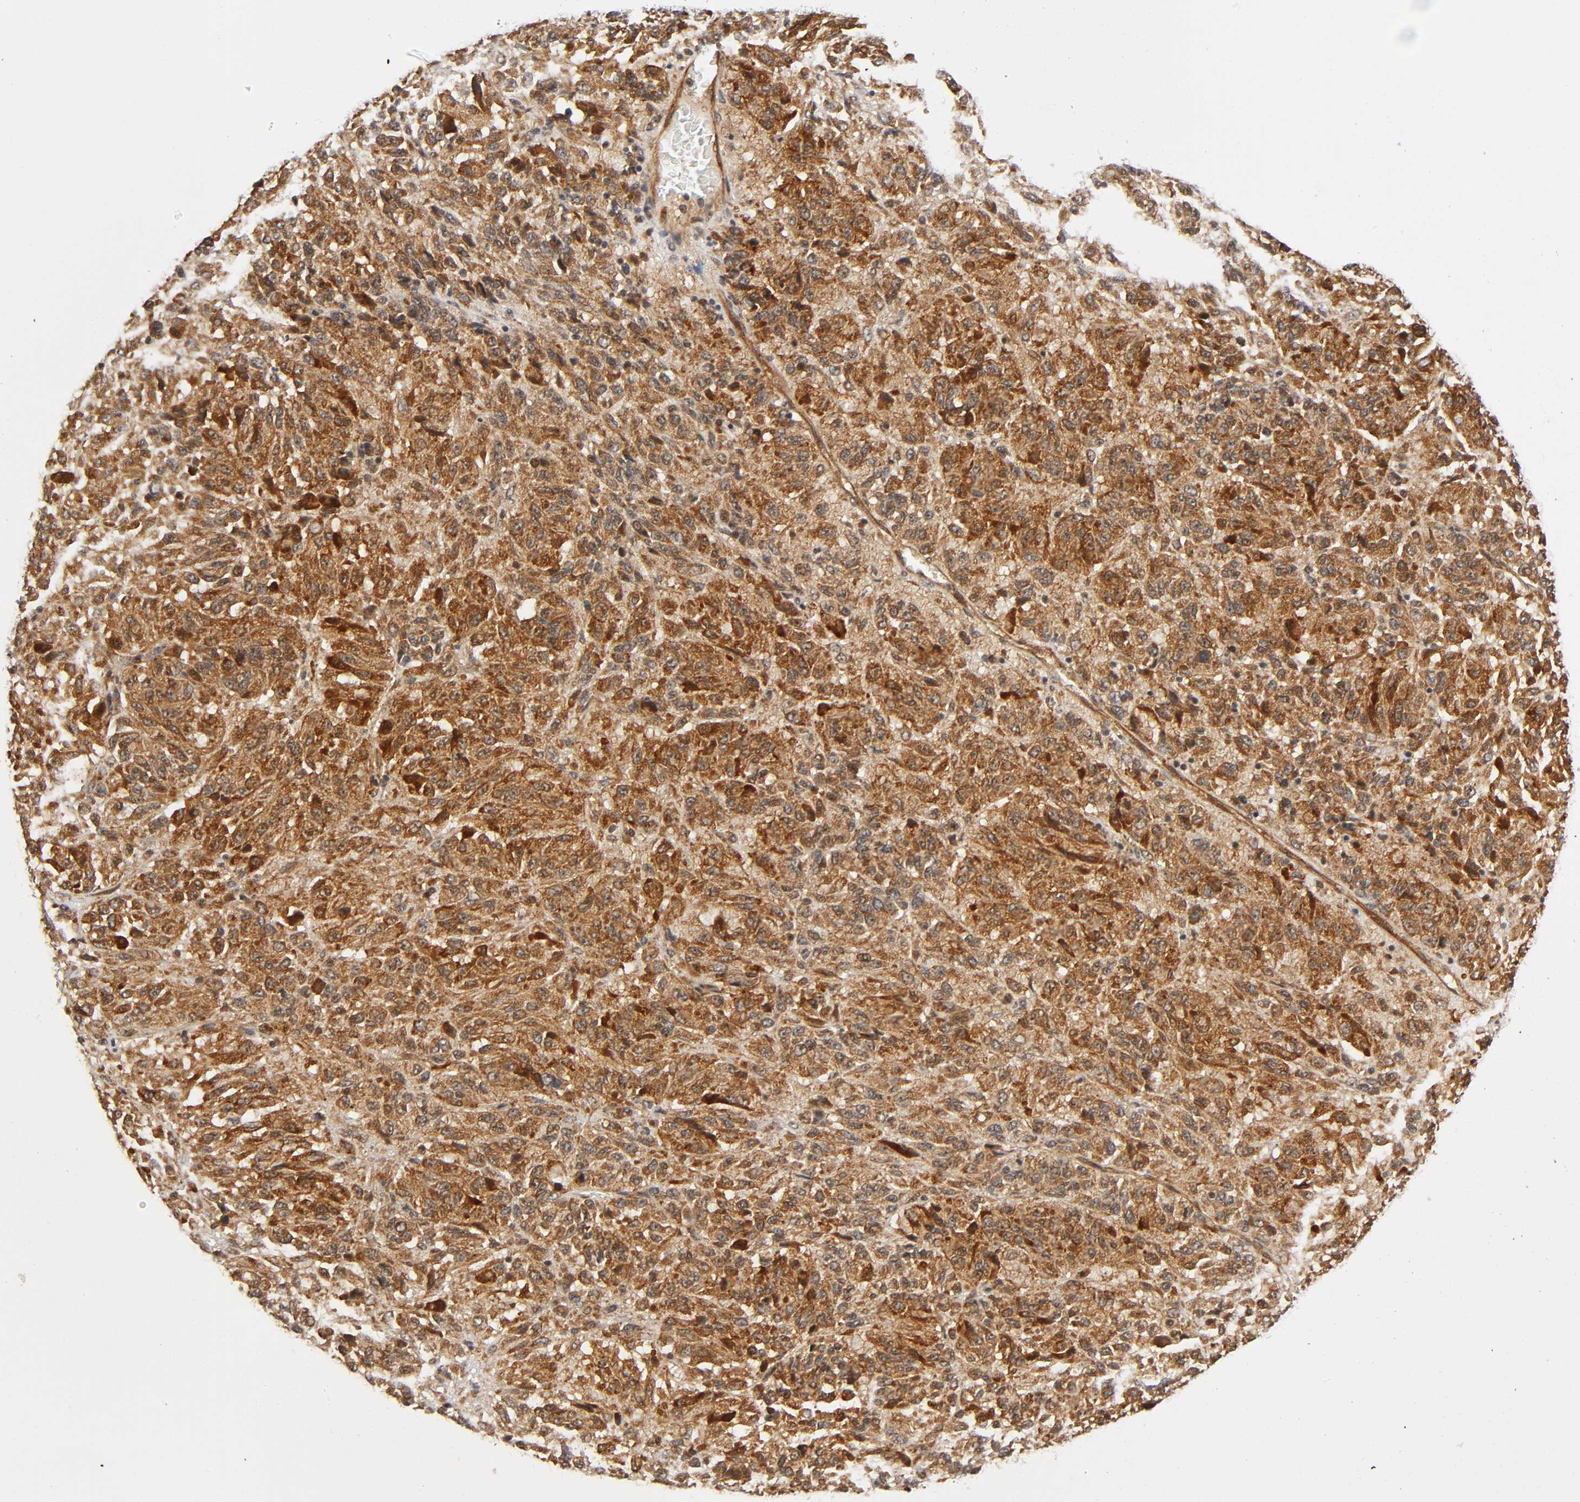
{"staining": {"intensity": "moderate", "quantity": ">75%", "location": "cytoplasmic/membranous,nuclear"}, "tissue": "melanoma", "cell_type": "Tumor cells", "image_type": "cancer", "snomed": [{"axis": "morphology", "description": "Malignant melanoma, Metastatic site"}, {"axis": "topography", "description": "Lung"}], "caption": "A medium amount of moderate cytoplasmic/membranous and nuclear staining is appreciated in about >75% of tumor cells in malignant melanoma (metastatic site) tissue.", "gene": "IQCJ-SCHIP1", "patient": {"sex": "male", "age": 64}}